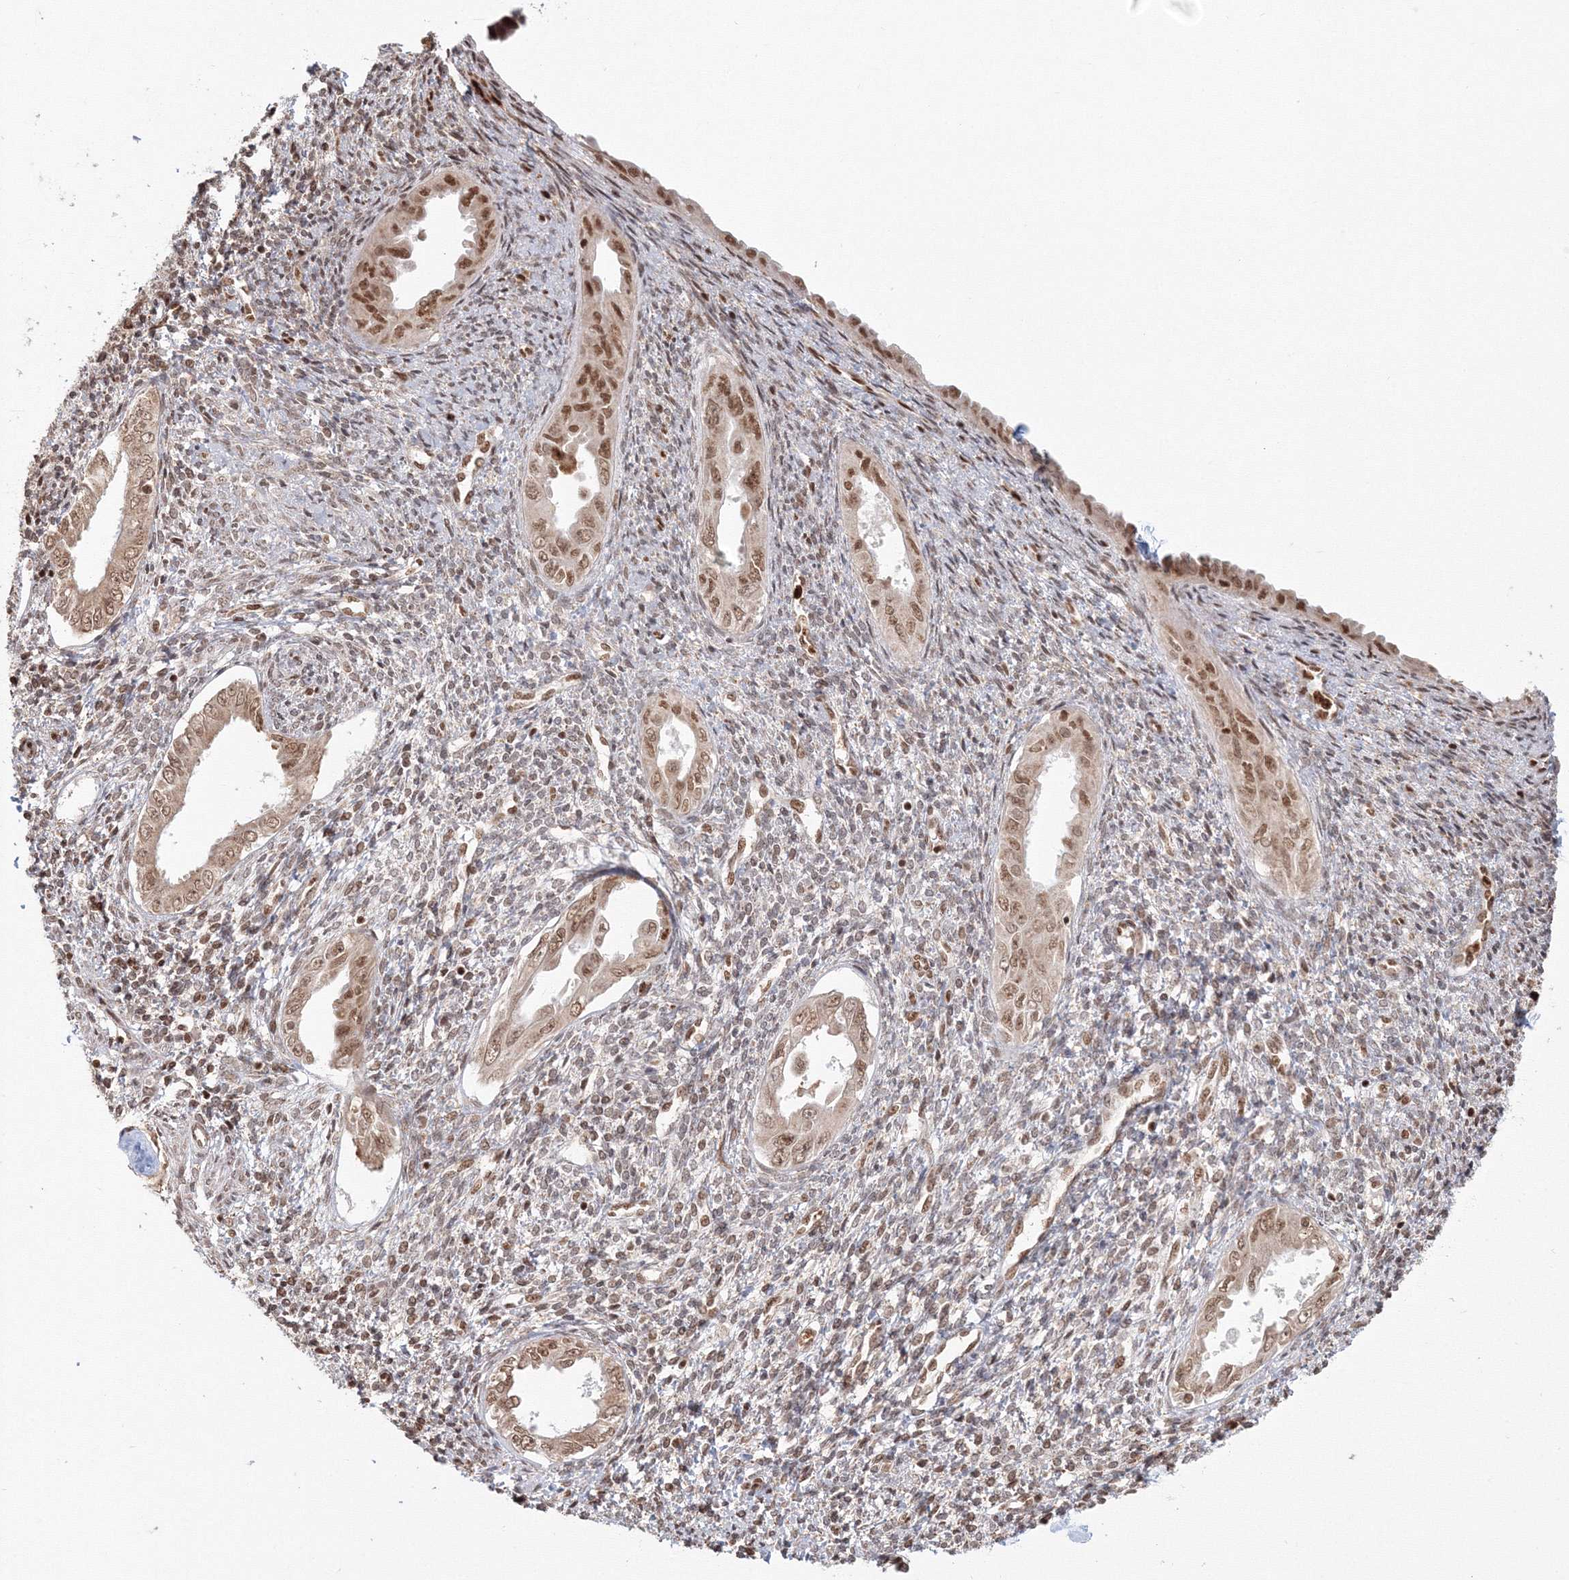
{"staining": {"intensity": "moderate", "quantity": "25%-75%", "location": "nuclear"}, "tissue": "endometrium", "cell_type": "Cells in endometrial stroma", "image_type": "normal", "snomed": [{"axis": "morphology", "description": "Normal tissue, NOS"}, {"axis": "topography", "description": "Endometrium"}], "caption": "A medium amount of moderate nuclear staining is seen in about 25%-75% of cells in endometrial stroma in benign endometrium. Immunohistochemistry stains the protein in brown and the nuclei are stained blue.", "gene": "KIF20A", "patient": {"sex": "female", "age": 66}}